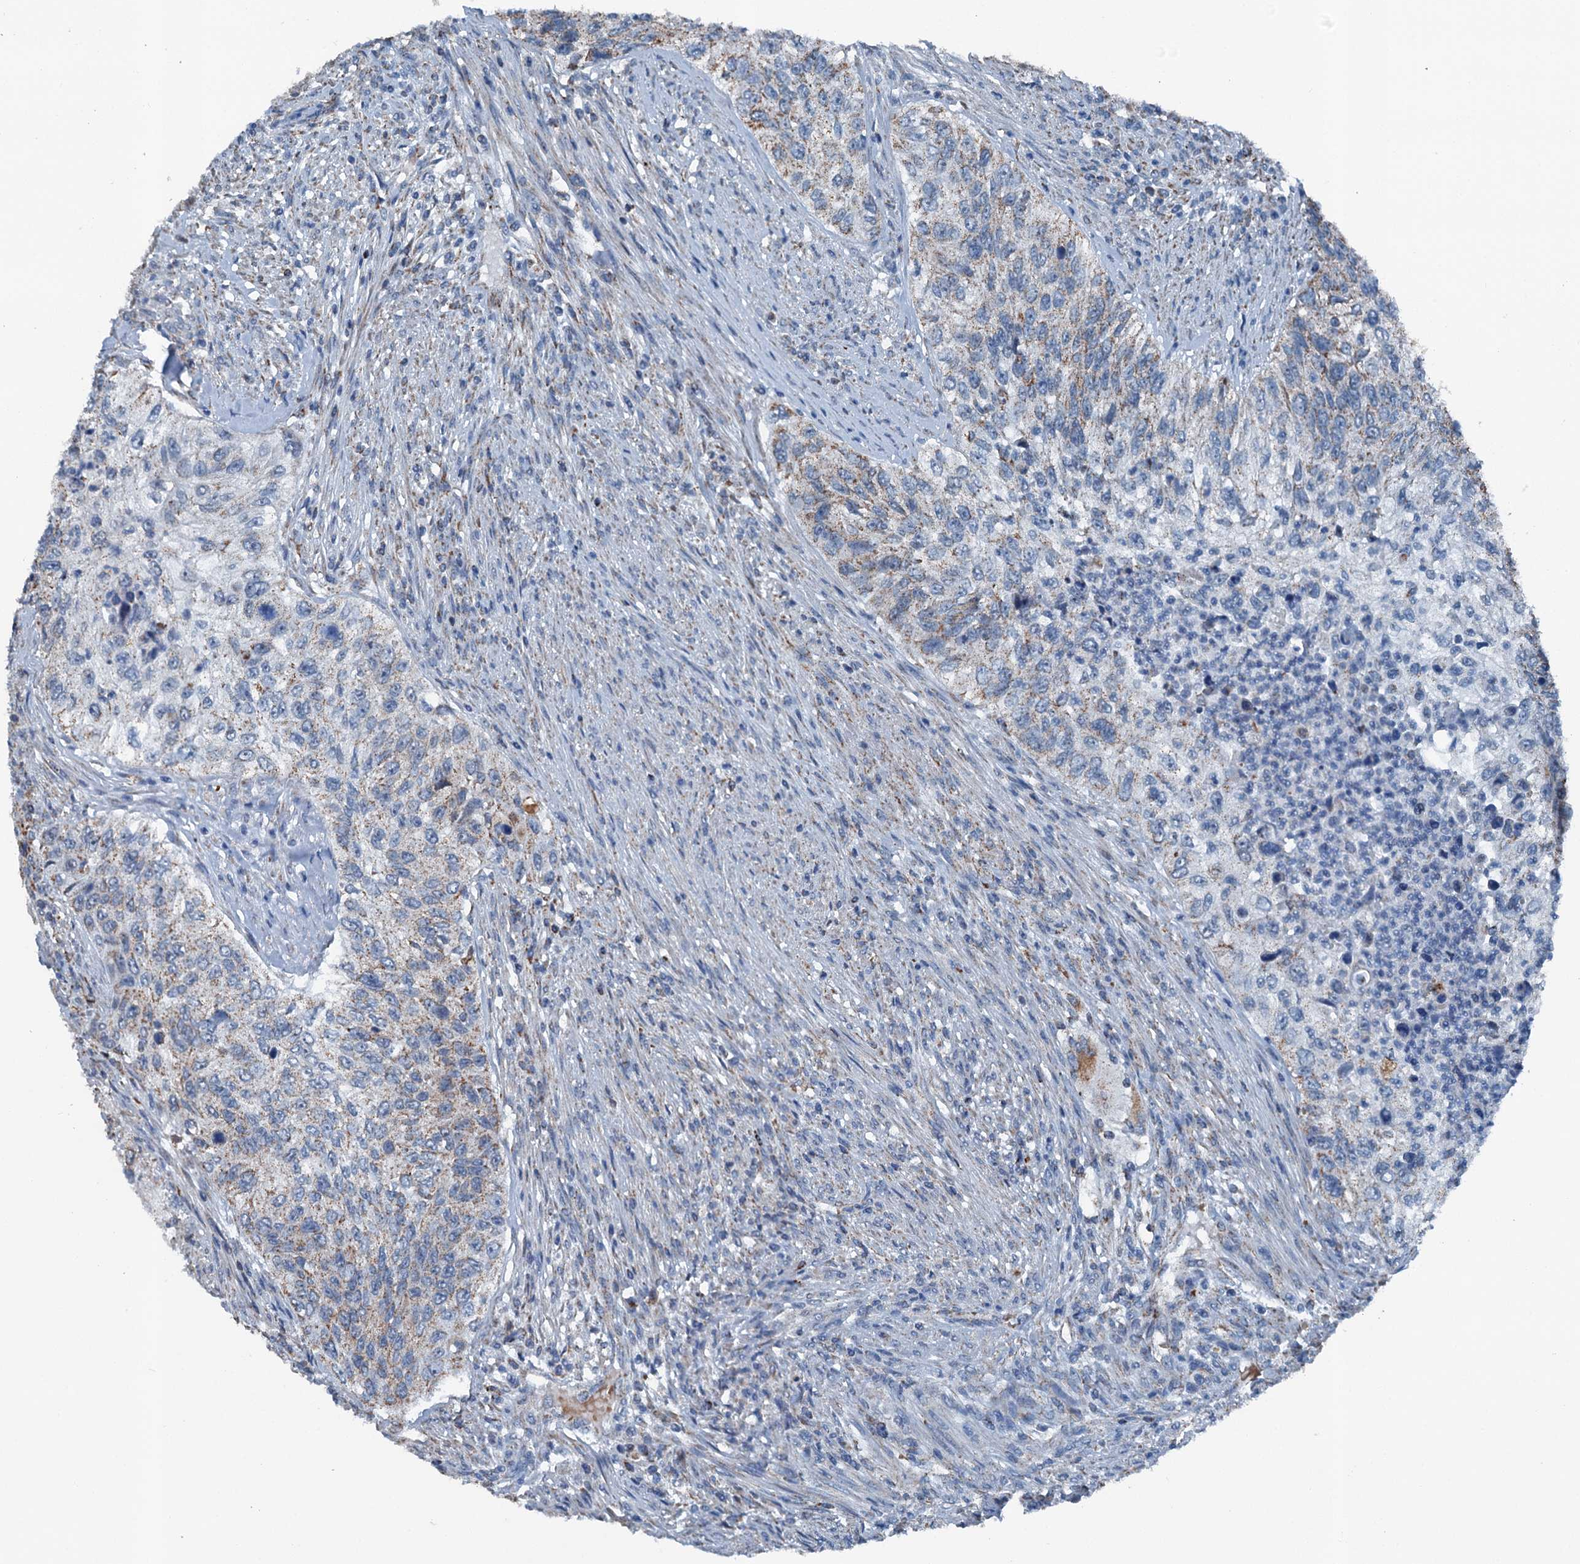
{"staining": {"intensity": "weak", "quantity": "25%-75%", "location": "cytoplasmic/membranous"}, "tissue": "urothelial cancer", "cell_type": "Tumor cells", "image_type": "cancer", "snomed": [{"axis": "morphology", "description": "Urothelial carcinoma, High grade"}, {"axis": "topography", "description": "Urinary bladder"}], "caption": "Immunohistochemistry of urothelial carcinoma (high-grade) shows low levels of weak cytoplasmic/membranous expression in about 25%-75% of tumor cells. (DAB (3,3'-diaminobenzidine) IHC, brown staining for protein, blue staining for nuclei).", "gene": "TRPT1", "patient": {"sex": "female", "age": 60}}